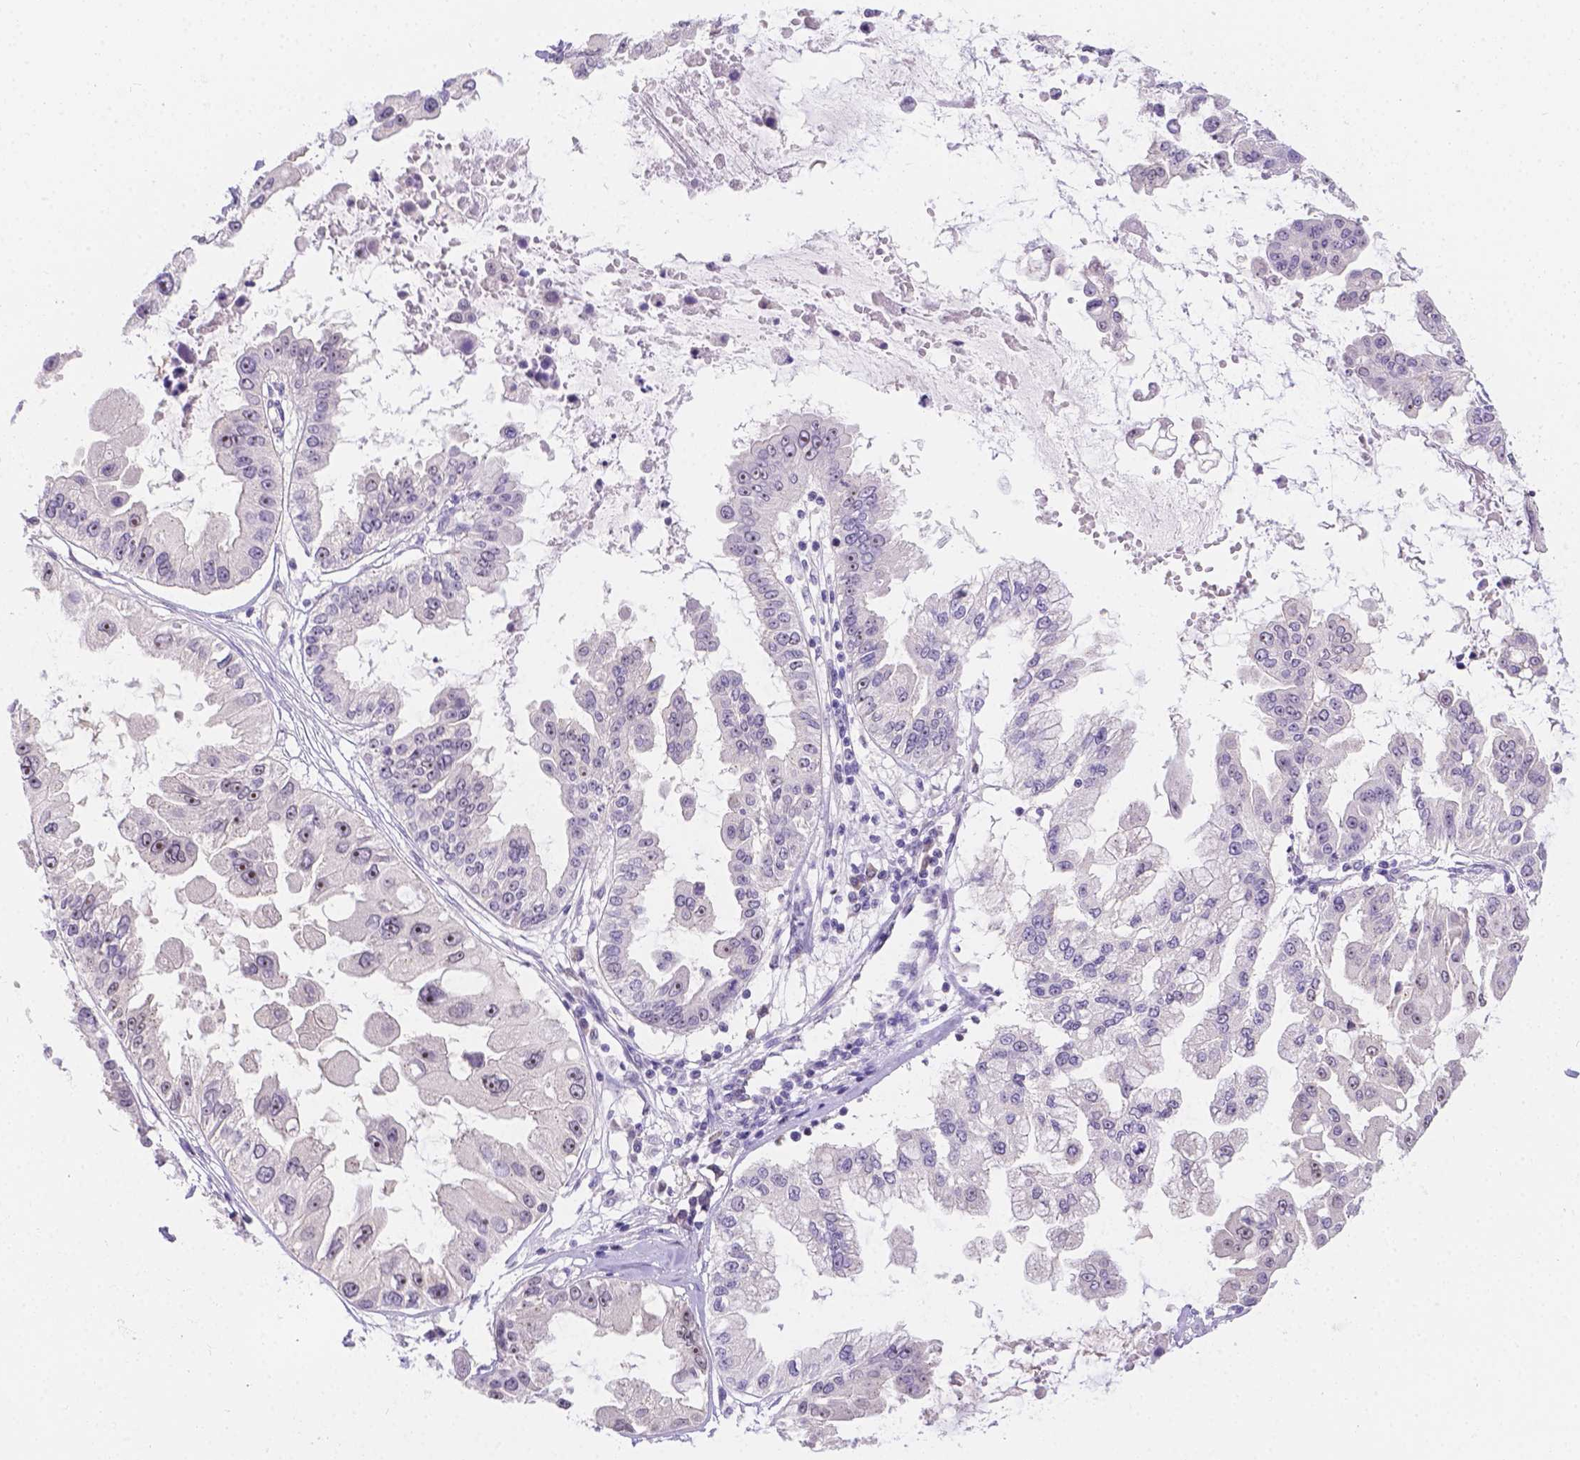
{"staining": {"intensity": "negative", "quantity": "none", "location": "none"}, "tissue": "ovarian cancer", "cell_type": "Tumor cells", "image_type": "cancer", "snomed": [{"axis": "morphology", "description": "Cystadenocarcinoma, serous, NOS"}, {"axis": "topography", "description": "Ovary"}], "caption": "DAB (3,3'-diaminobenzidine) immunohistochemical staining of ovarian serous cystadenocarcinoma displays no significant staining in tumor cells. (DAB (3,3'-diaminobenzidine) immunohistochemistry (IHC) with hematoxylin counter stain).", "gene": "CD96", "patient": {"sex": "female", "age": 56}}